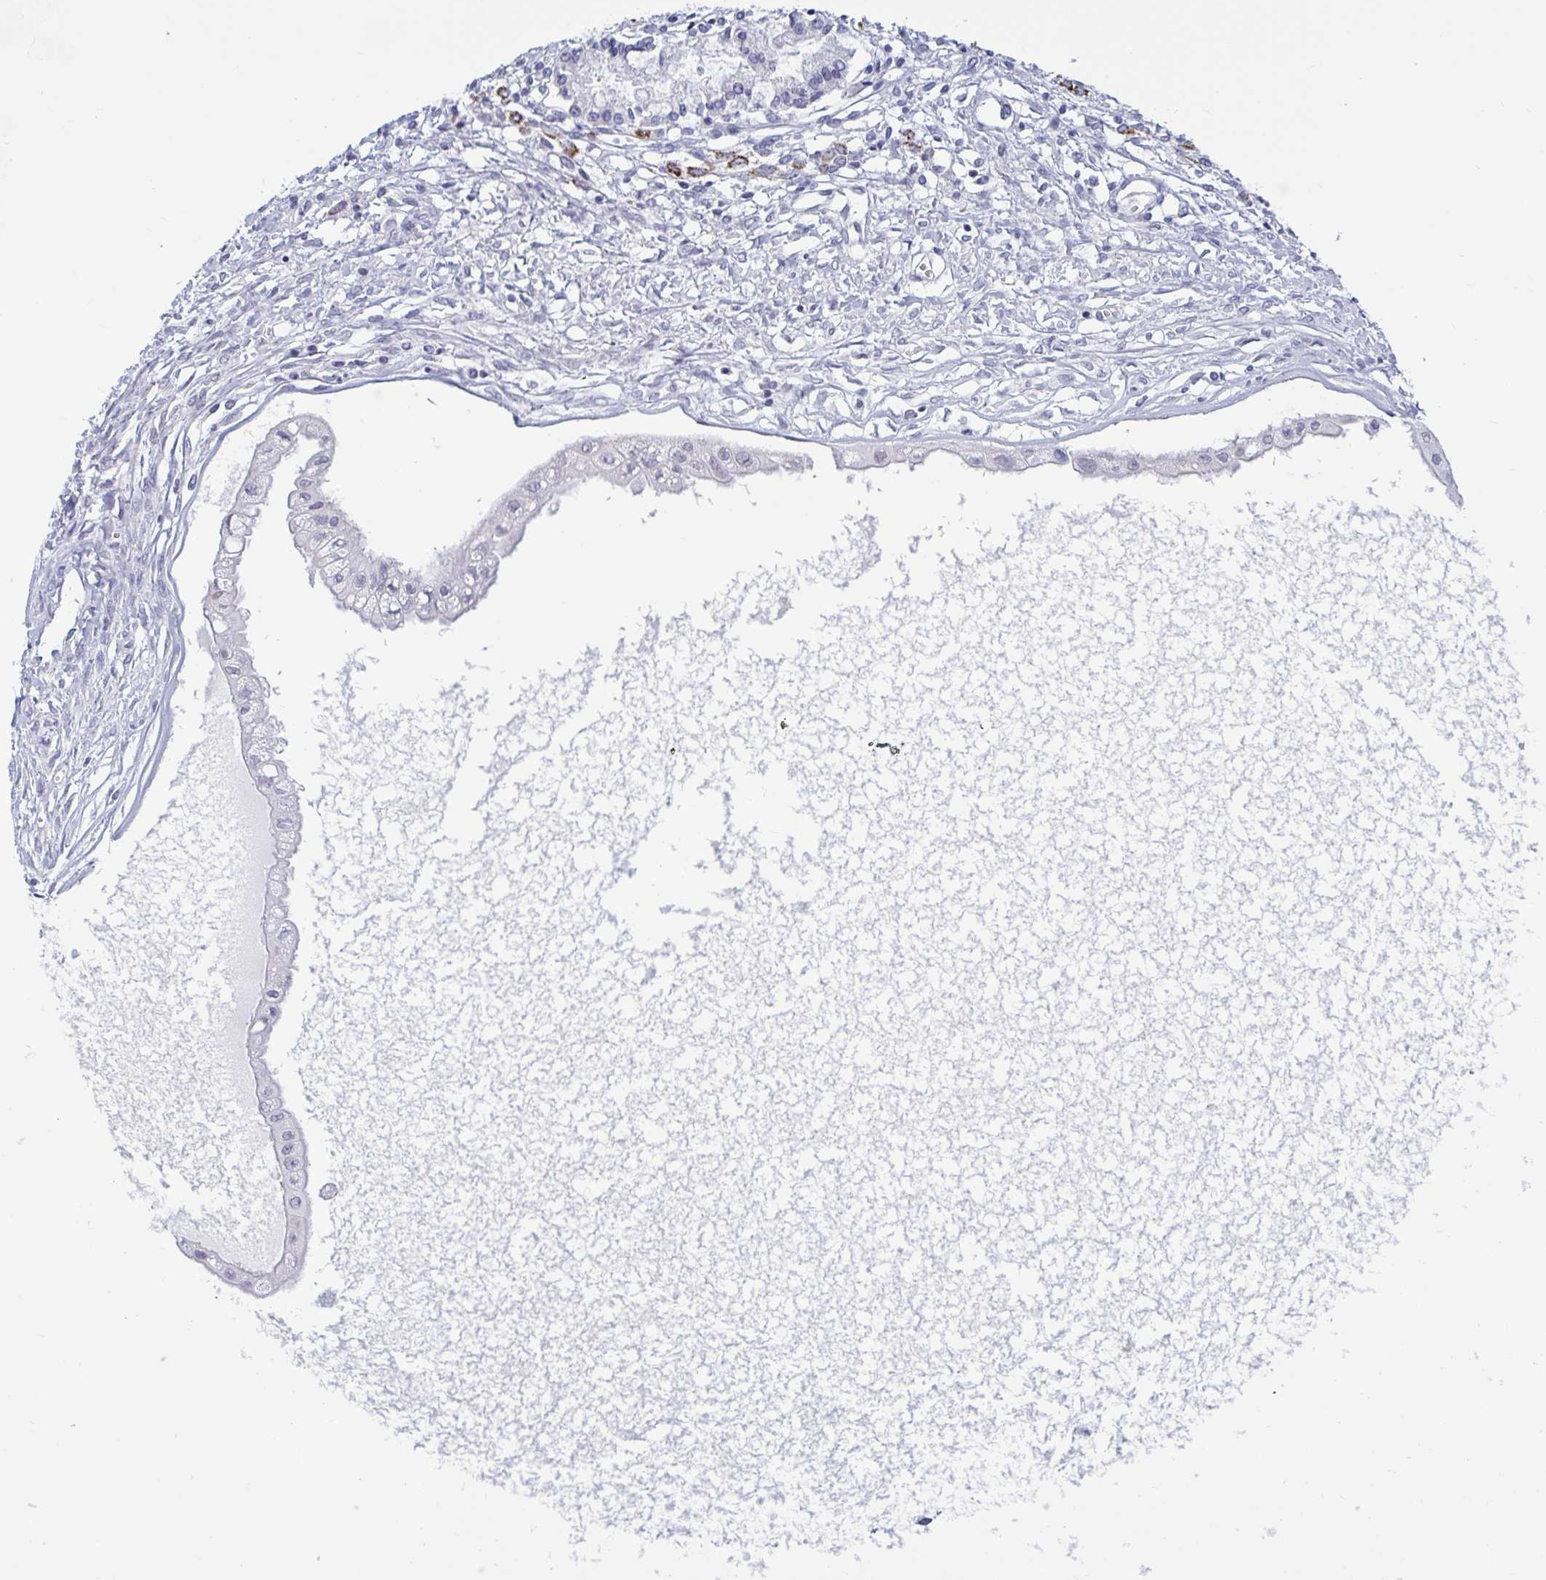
{"staining": {"intensity": "negative", "quantity": "none", "location": "none"}, "tissue": "ovarian cancer", "cell_type": "Tumor cells", "image_type": "cancer", "snomed": [{"axis": "morphology", "description": "Cystadenocarcinoma, mucinous, NOS"}, {"axis": "topography", "description": "Ovary"}], "caption": "A micrograph of ovarian mucinous cystadenocarcinoma stained for a protein displays no brown staining in tumor cells.", "gene": "ARPP19", "patient": {"sex": "female", "age": 34}}